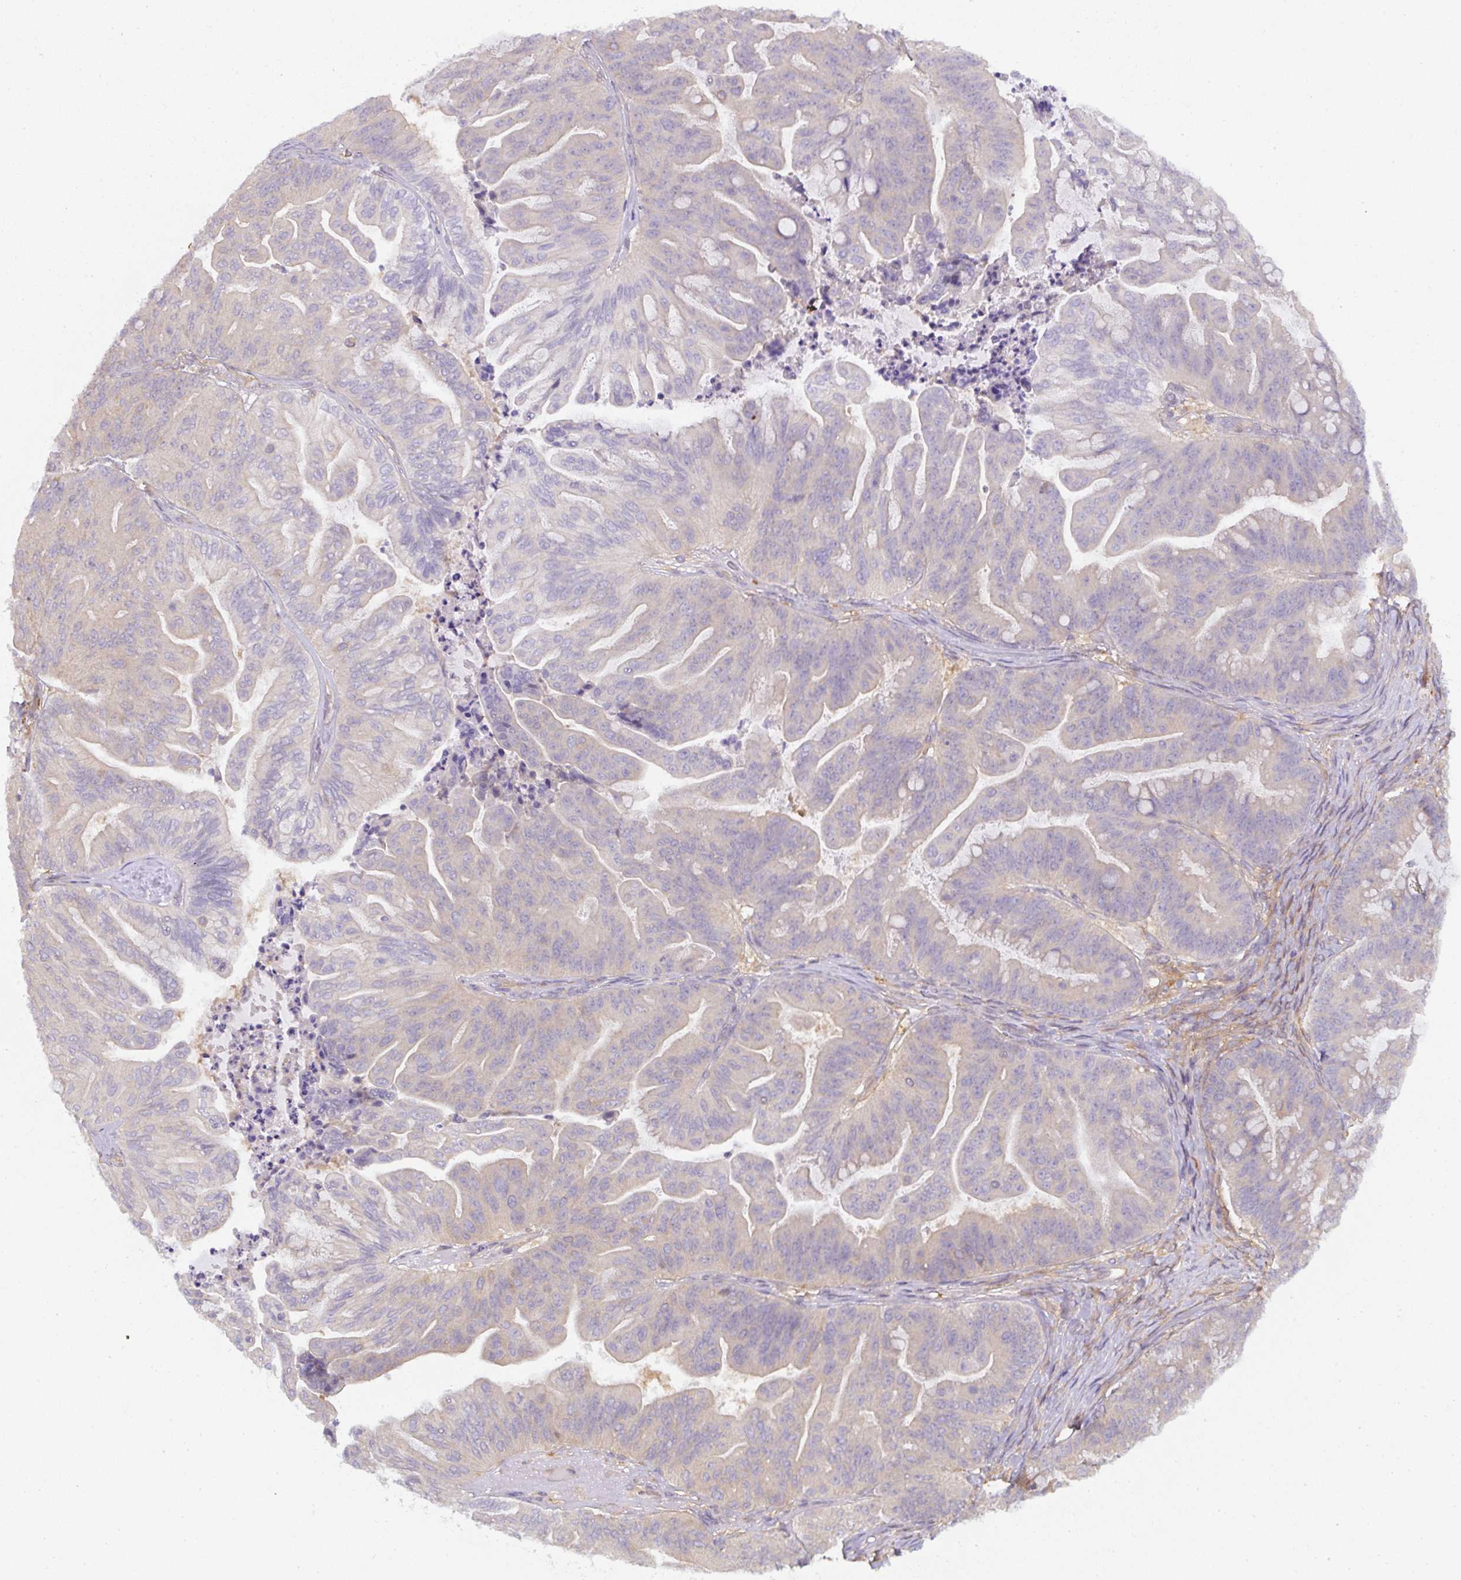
{"staining": {"intensity": "weak", "quantity": "<25%", "location": "cytoplasmic/membranous"}, "tissue": "ovarian cancer", "cell_type": "Tumor cells", "image_type": "cancer", "snomed": [{"axis": "morphology", "description": "Cystadenocarcinoma, mucinous, NOS"}, {"axis": "topography", "description": "Ovary"}], "caption": "Tumor cells are negative for brown protein staining in ovarian cancer.", "gene": "ST13", "patient": {"sex": "female", "age": 67}}